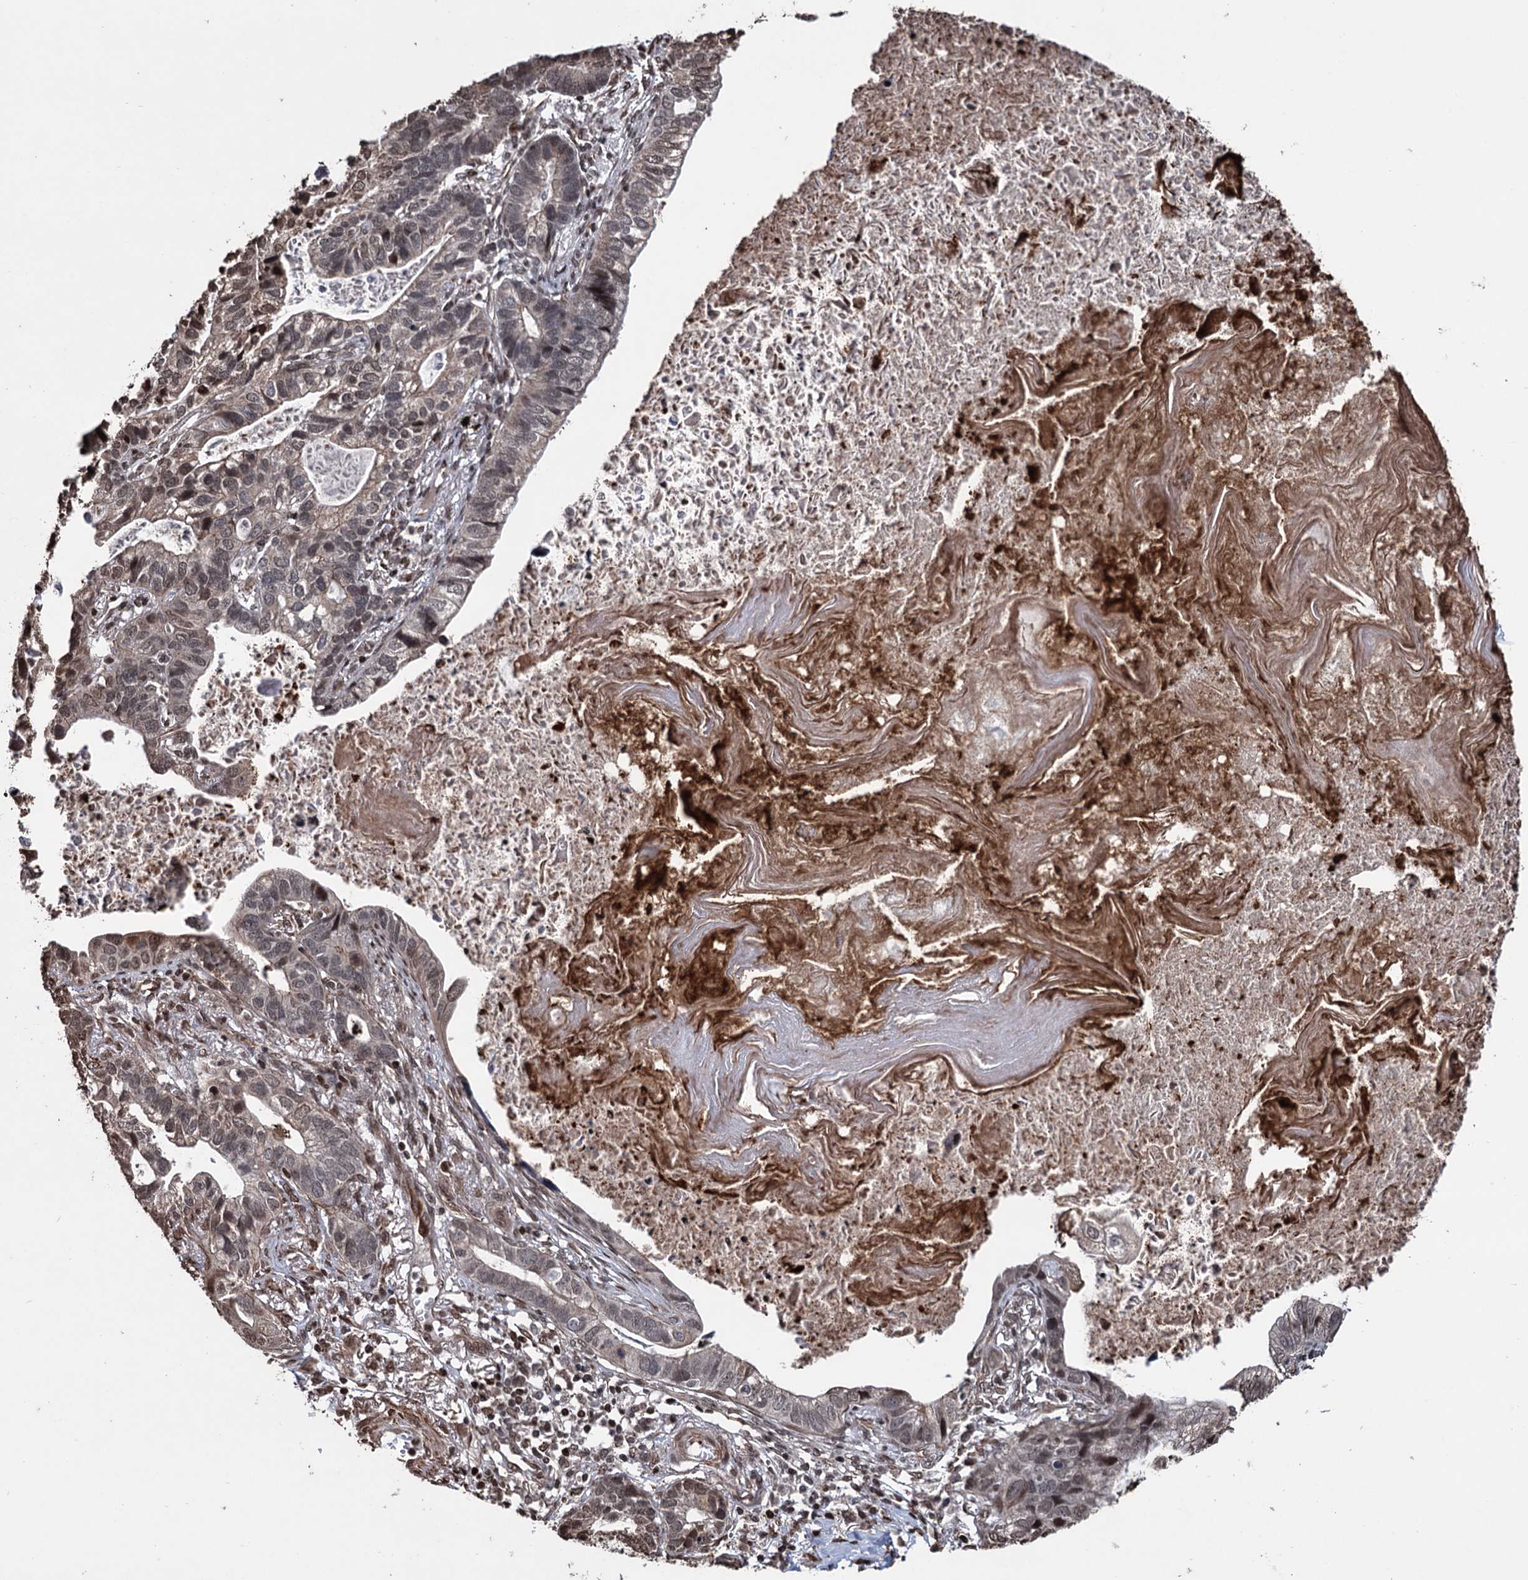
{"staining": {"intensity": "weak", "quantity": "<25%", "location": "cytoplasmic/membranous,nuclear"}, "tissue": "lung cancer", "cell_type": "Tumor cells", "image_type": "cancer", "snomed": [{"axis": "morphology", "description": "Adenocarcinoma, NOS"}, {"axis": "topography", "description": "Lung"}], "caption": "A high-resolution micrograph shows immunohistochemistry staining of lung adenocarcinoma, which displays no significant expression in tumor cells.", "gene": "EYA4", "patient": {"sex": "male", "age": 67}}